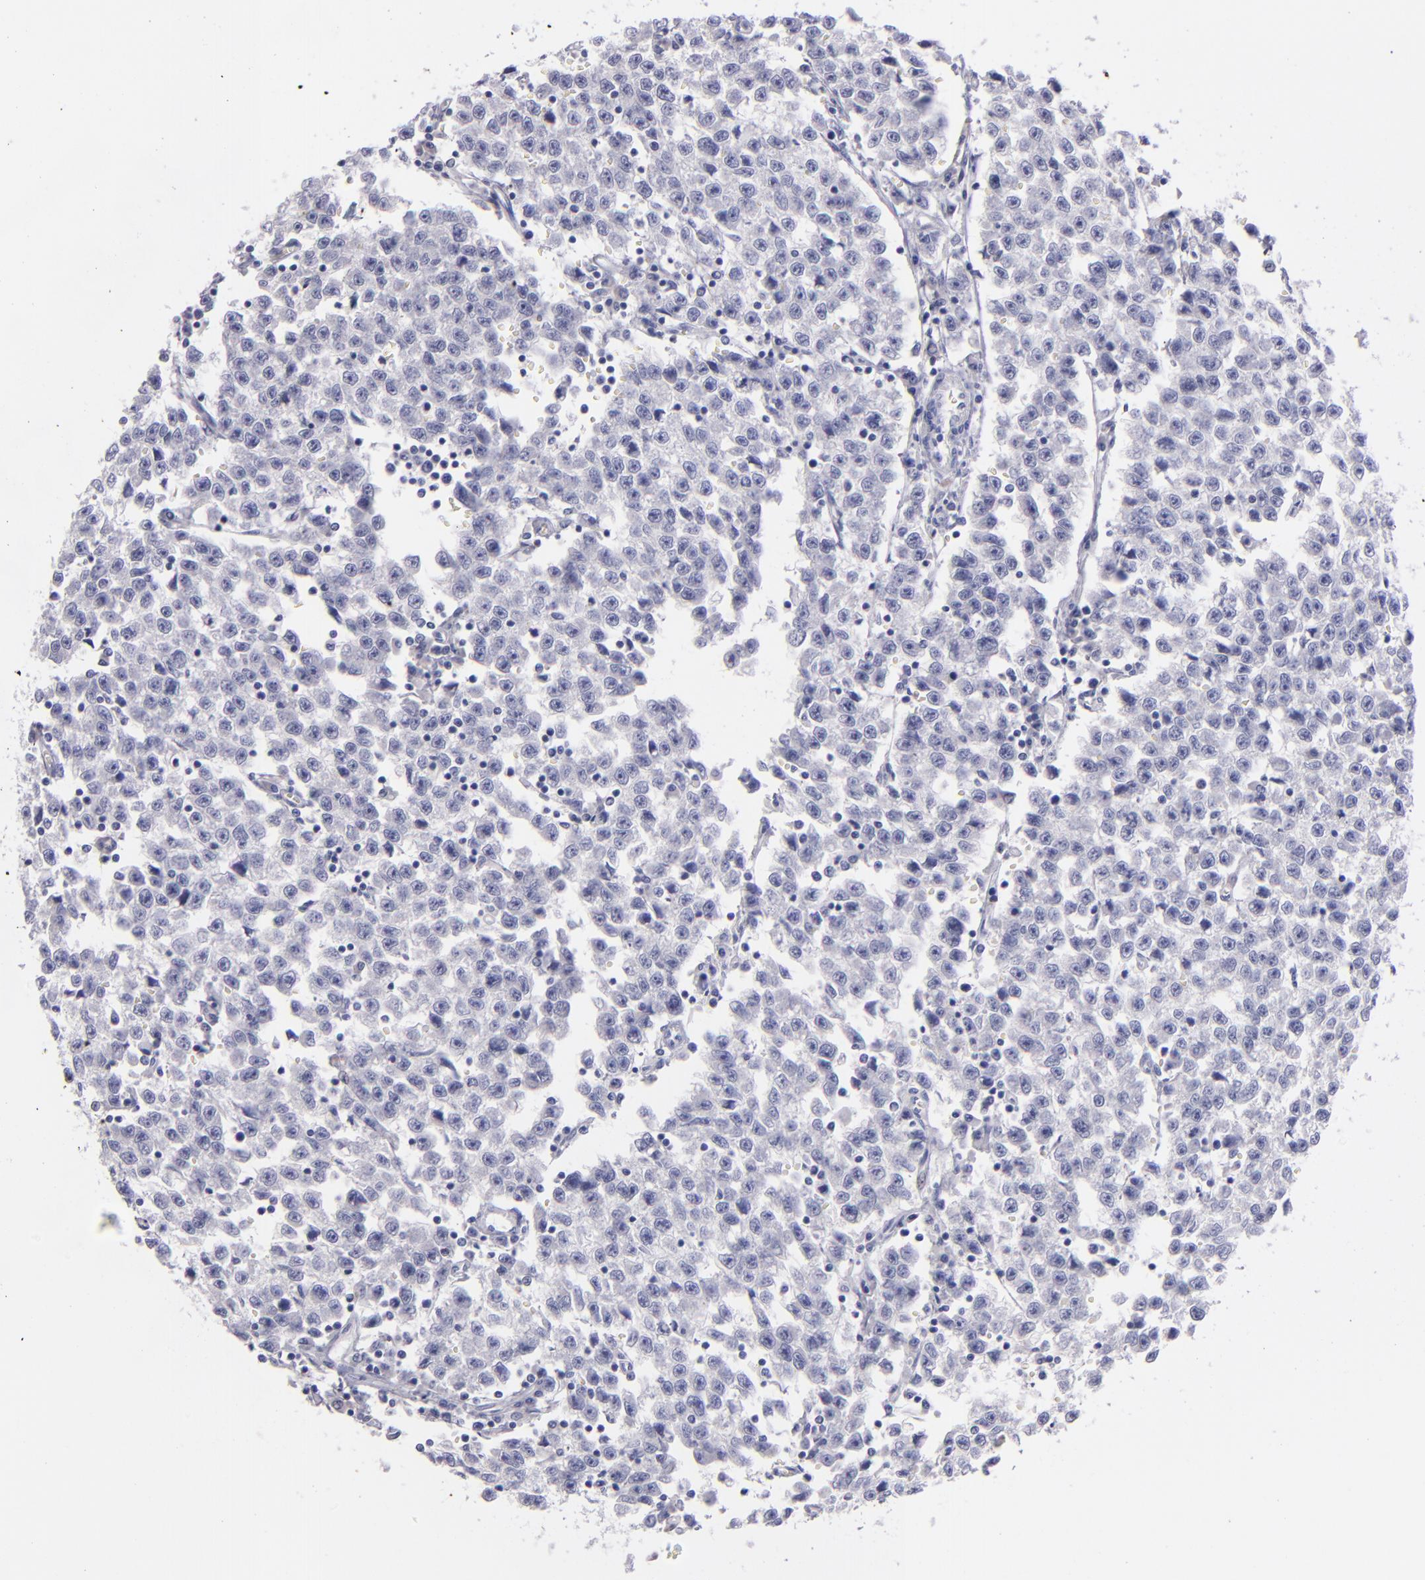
{"staining": {"intensity": "negative", "quantity": "none", "location": "none"}, "tissue": "testis cancer", "cell_type": "Tumor cells", "image_type": "cancer", "snomed": [{"axis": "morphology", "description": "Seminoma, NOS"}, {"axis": "topography", "description": "Testis"}], "caption": "A micrograph of human testis seminoma is negative for staining in tumor cells.", "gene": "SNAP25", "patient": {"sex": "male", "age": 35}}